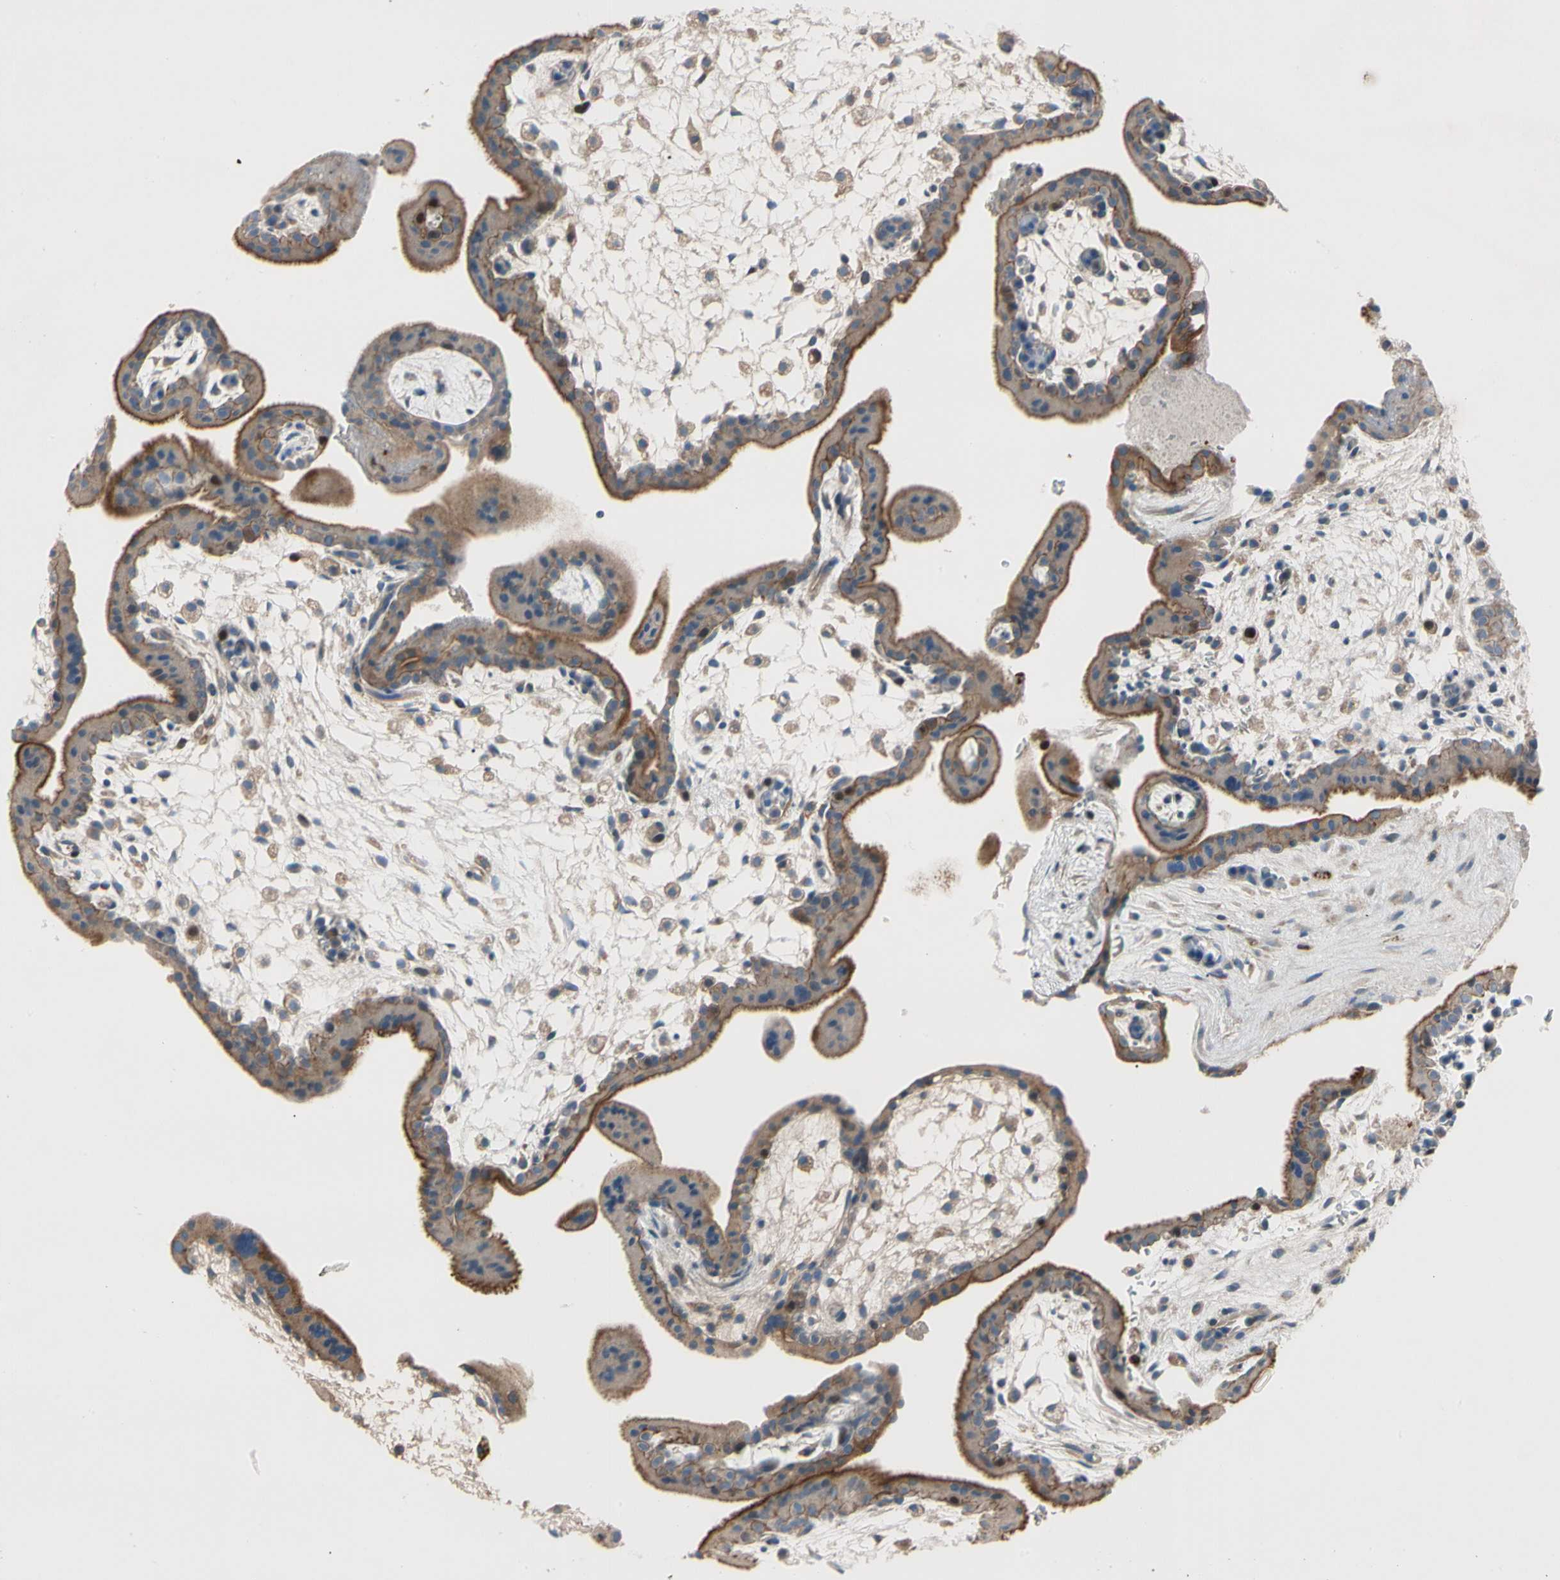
{"staining": {"intensity": "negative", "quantity": "none", "location": "none"}, "tissue": "placenta", "cell_type": "Decidual cells", "image_type": "normal", "snomed": [{"axis": "morphology", "description": "Normal tissue, NOS"}, {"axis": "topography", "description": "Placenta"}], "caption": "Decidual cells show no significant staining in benign placenta.", "gene": "HJURP", "patient": {"sex": "female", "age": 35}}